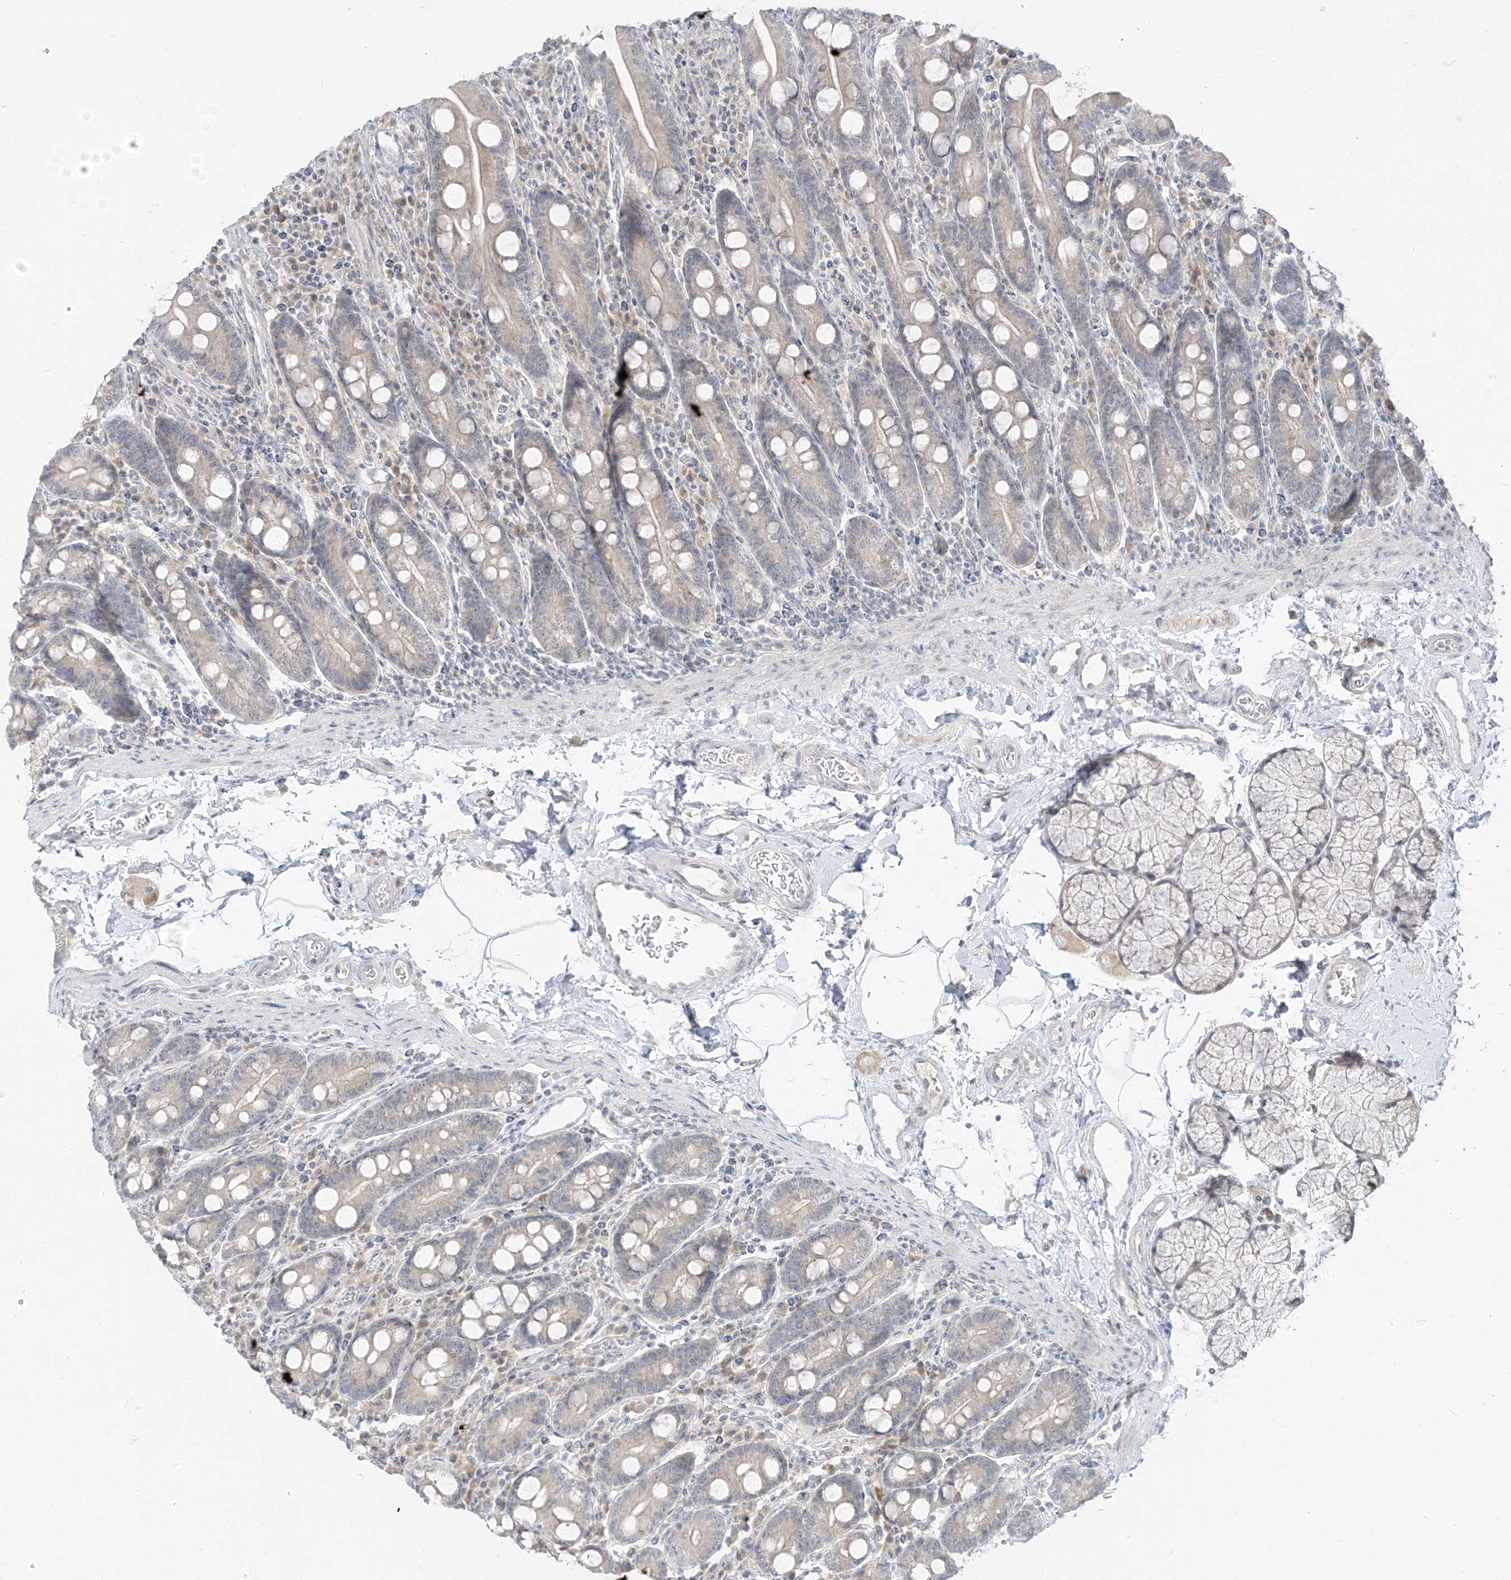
{"staining": {"intensity": "weak", "quantity": "25%-75%", "location": "cytoplasmic/membranous"}, "tissue": "duodenum", "cell_type": "Glandular cells", "image_type": "normal", "snomed": [{"axis": "morphology", "description": "Normal tissue, NOS"}, {"axis": "topography", "description": "Duodenum"}], "caption": "This photomicrograph demonstrates immunohistochemistry (IHC) staining of benign duodenum, with low weak cytoplasmic/membranous positivity in about 25%-75% of glandular cells.", "gene": "C2orf42", "patient": {"sex": "male", "age": 35}}